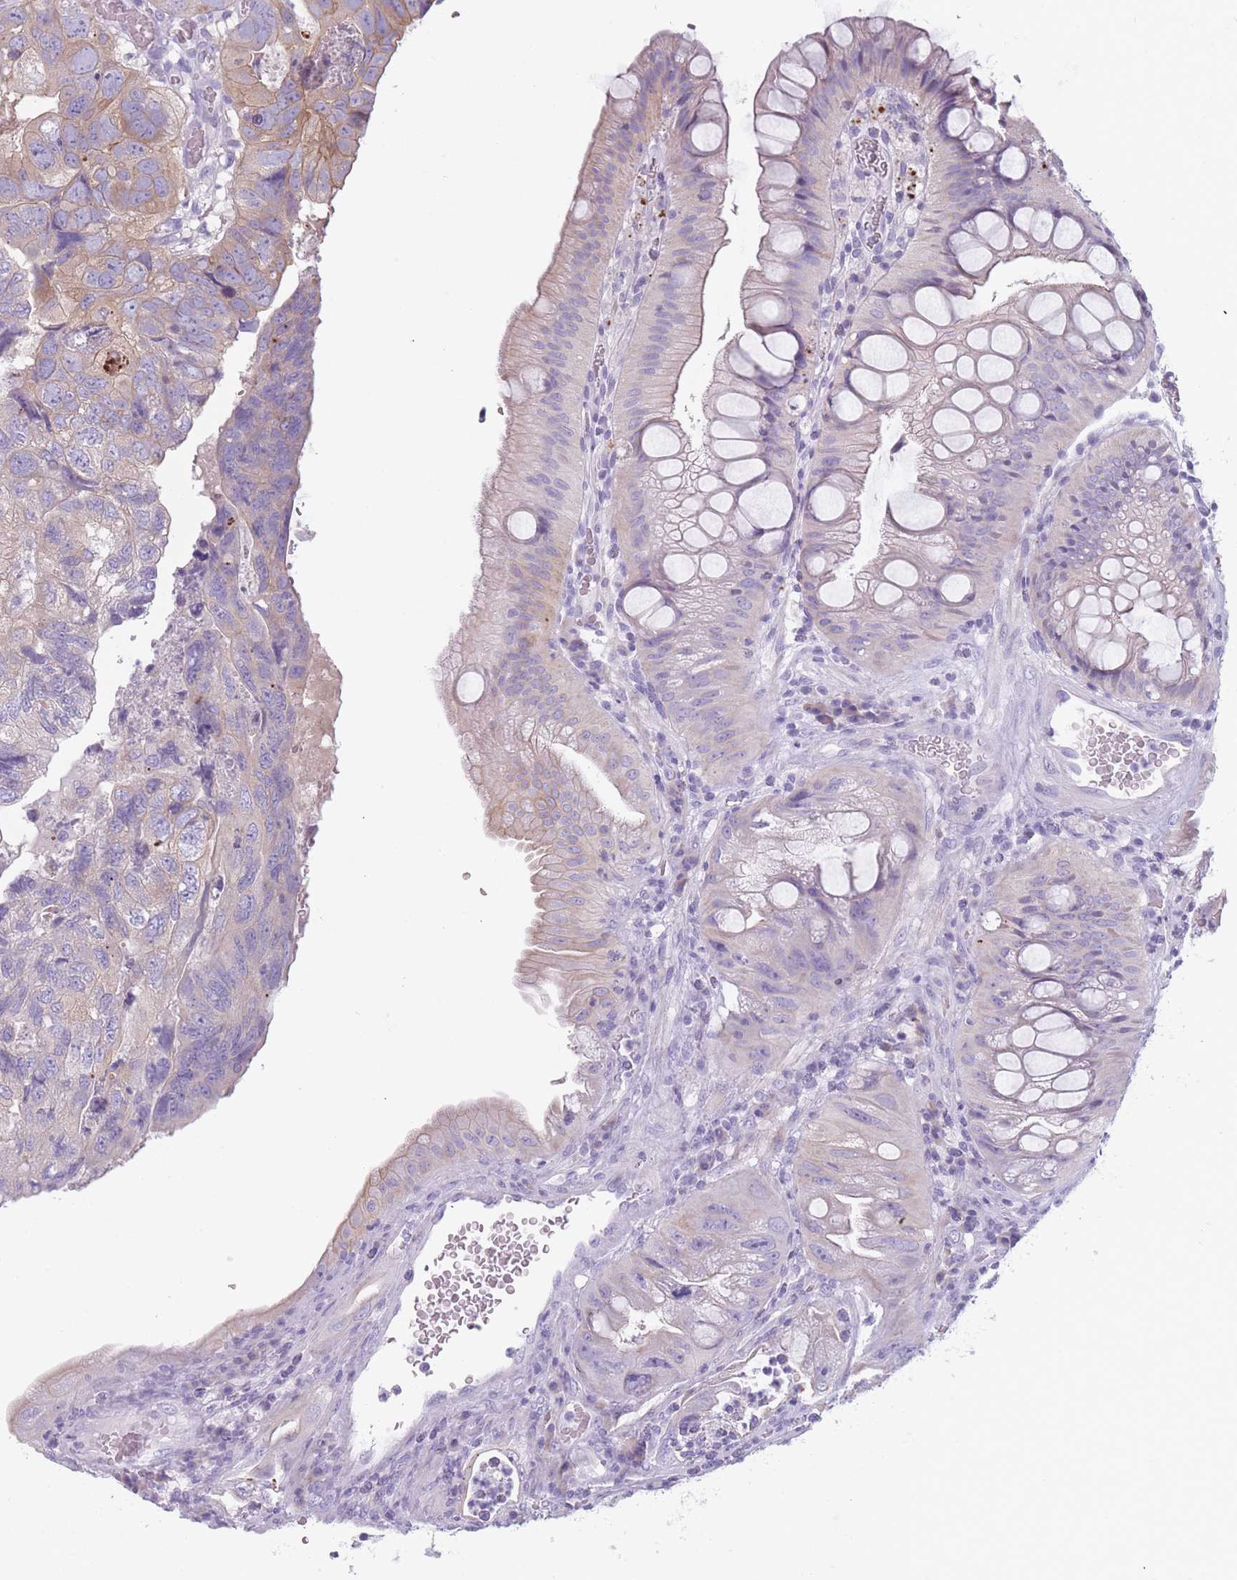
{"staining": {"intensity": "moderate", "quantity": "<25%", "location": "cytoplasmic/membranous"}, "tissue": "colorectal cancer", "cell_type": "Tumor cells", "image_type": "cancer", "snomed": [{"axis": "morphology", "description": "Adenocarcinoma, NOS"}, {"axis": "topography", "description": "Rectum"}], "caption": "The micrograph demonstrates a brown stain indicating the presence of a protein in the cytoplasmic/membranous of tumor cells in adenocarcinoma (colorectal).", "gene": "PPFIA3", "patient": {"sex": "male", "age": 63}}